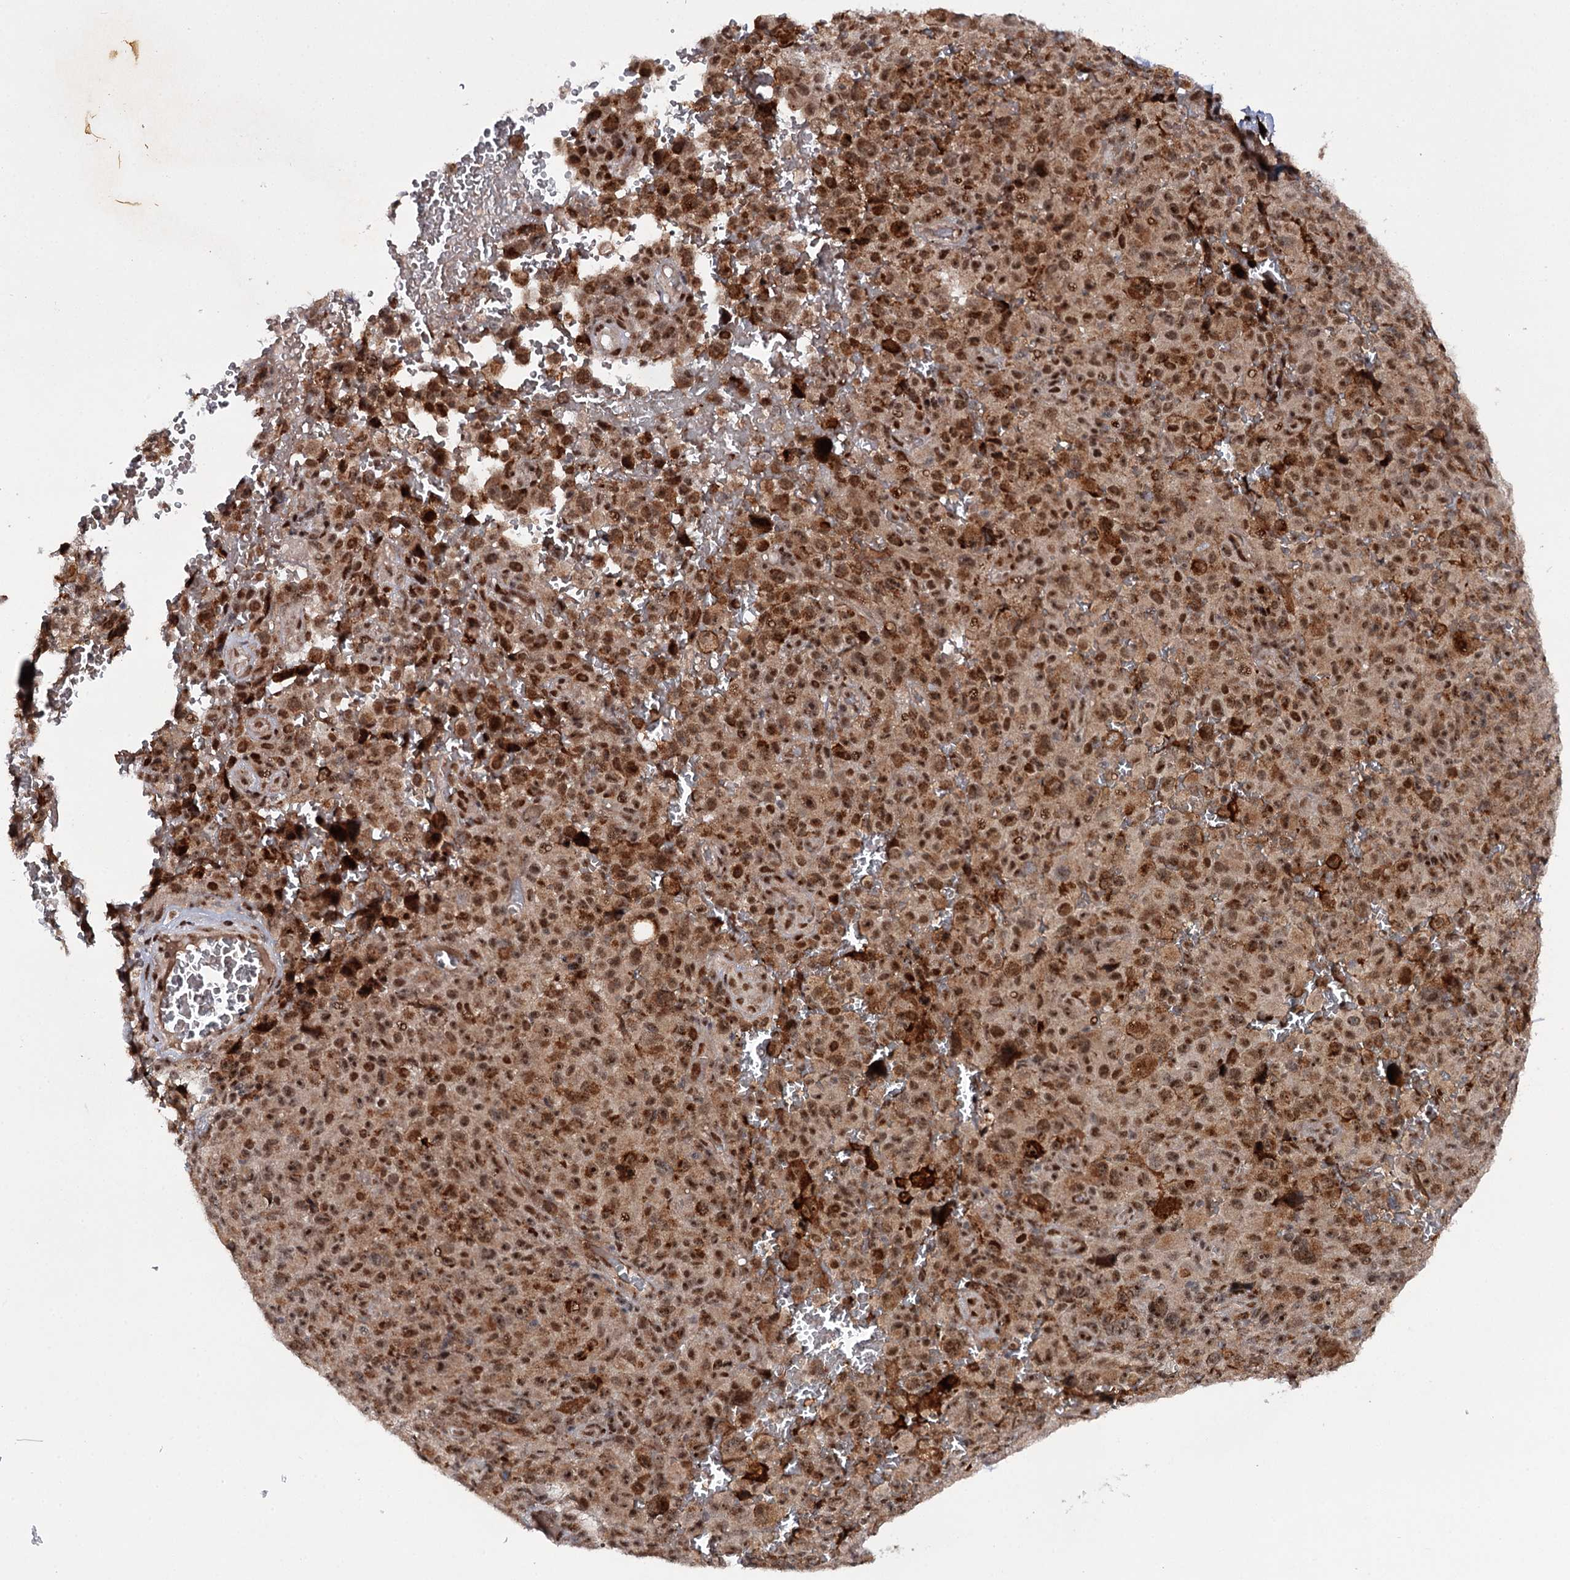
{"staining": {"intensity": "moderate", "quantity": ">75%", "location": "cytoplasmic/membranous,nuclear"}, "tissue": "melanoma", "cell_type": "Tumor cells", "image_type": "cancer", "snomed": [{"axis": "morphology", "description": "Malignant melanoma, NOS"}, {"axis": "topography", "description": "Skin"}], "caption": "Malignant melanoma was stained to show a protein in brown. There is medium levels of moderate cytoplasmic/membranous and nuclear staining in about >75% of tumor cells. (Brightfield microscopy of DAB IHC at high magnification).", "gene": "BUD13", "patient": {"sex": "female", "age": 82}}